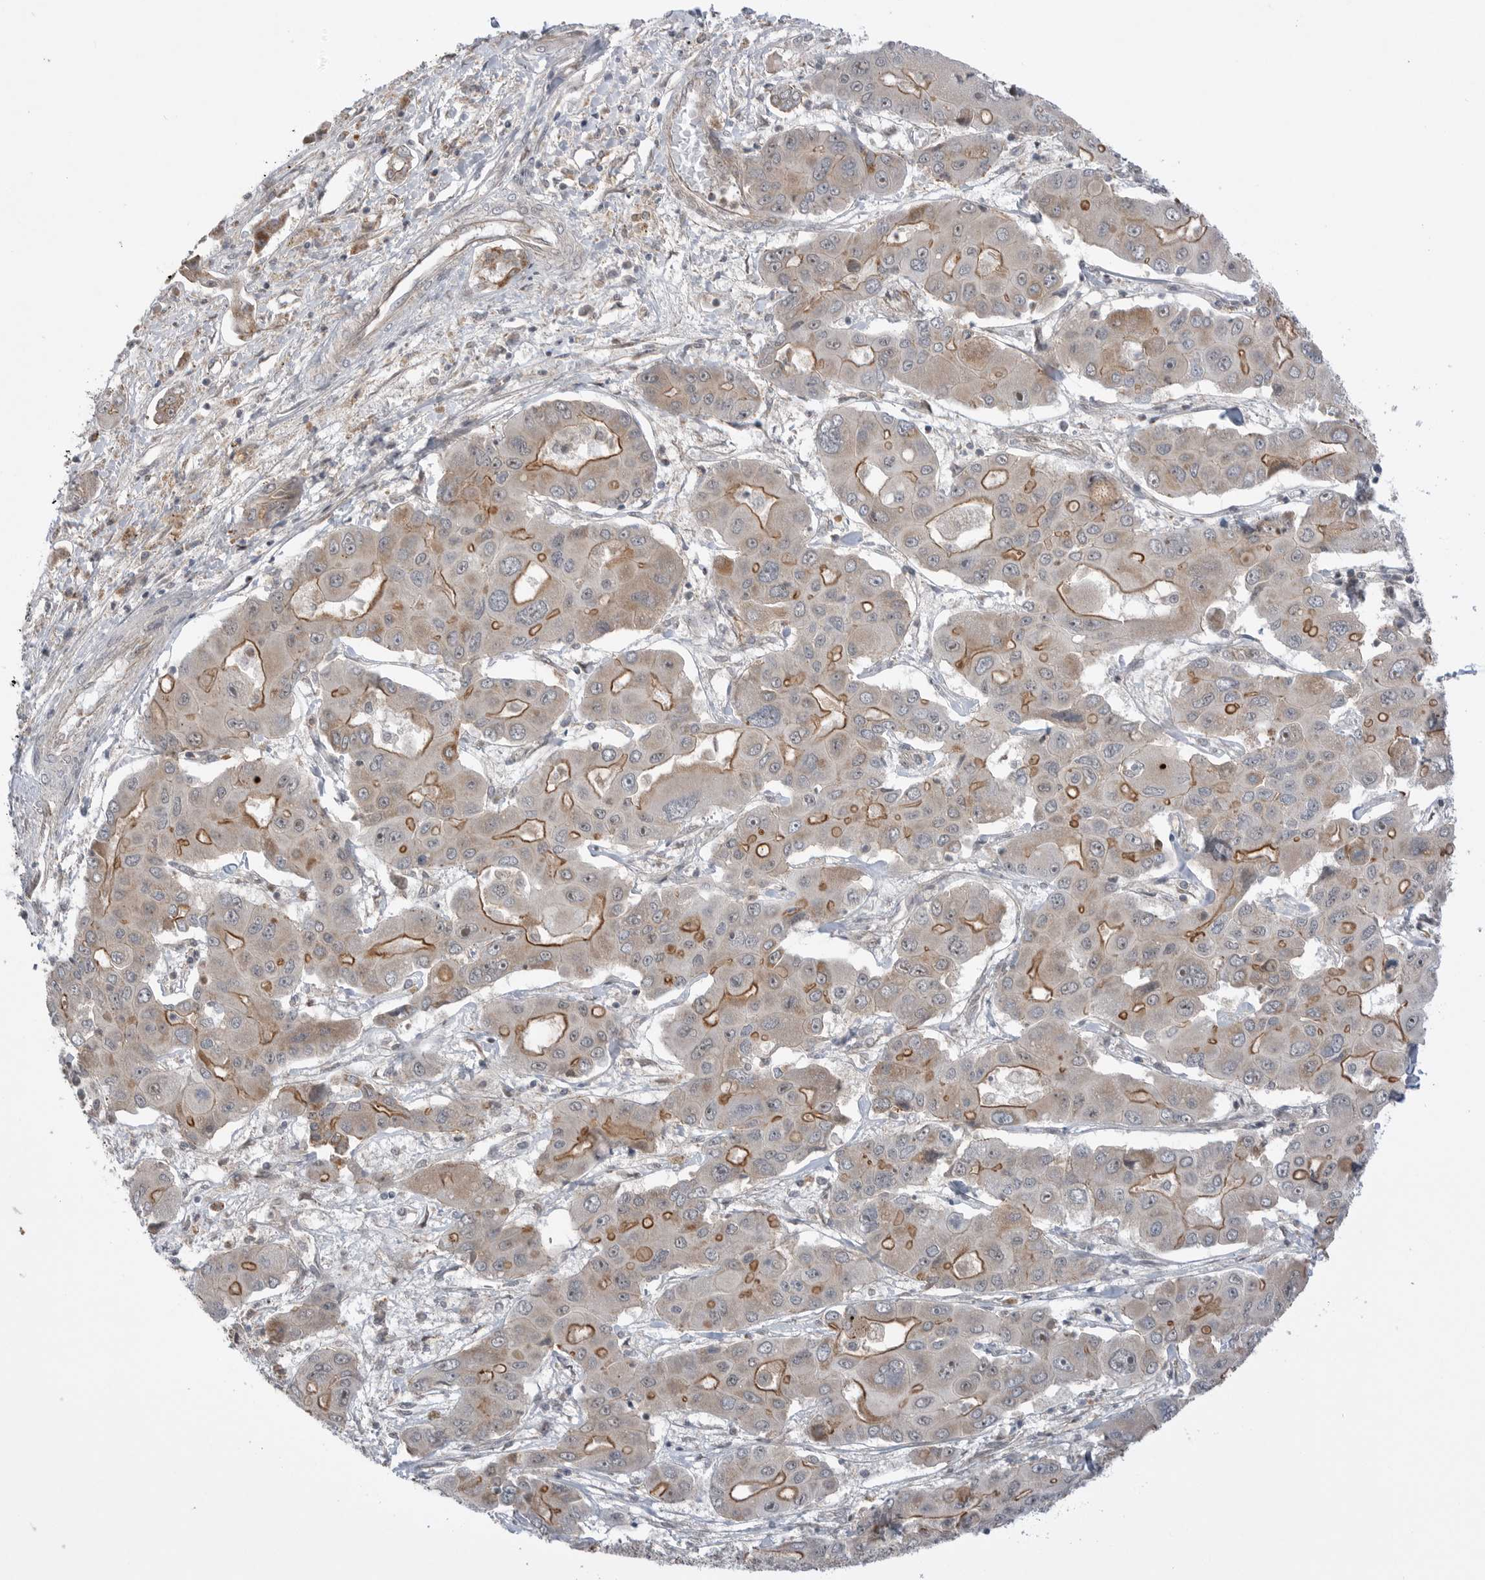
{"staining": {"intensity": "moderate", "quantity": "25%-75%", "location": "cytoplasmic/membranous"}, "tissue": "liver cancer", "cell_type": "Tumor cells", "image_type": "cancer", "snomed": [{"axis": "morphology", "description": "Cholangiocarcinoma"}, {"axis": "topography", "description": "Liver"}], "caption": "IHC (DAB) staining of human liver cancer (cholangiocarcinoma) reveals moderate cytoplasmic/membranous protein expression in approximately 25%-75% of tumor cells. (Brightfield microscopy of DAB IHC at high magnification).", "gene": "NTAQ1", "patient": {"sex": "male", "age": 67}}